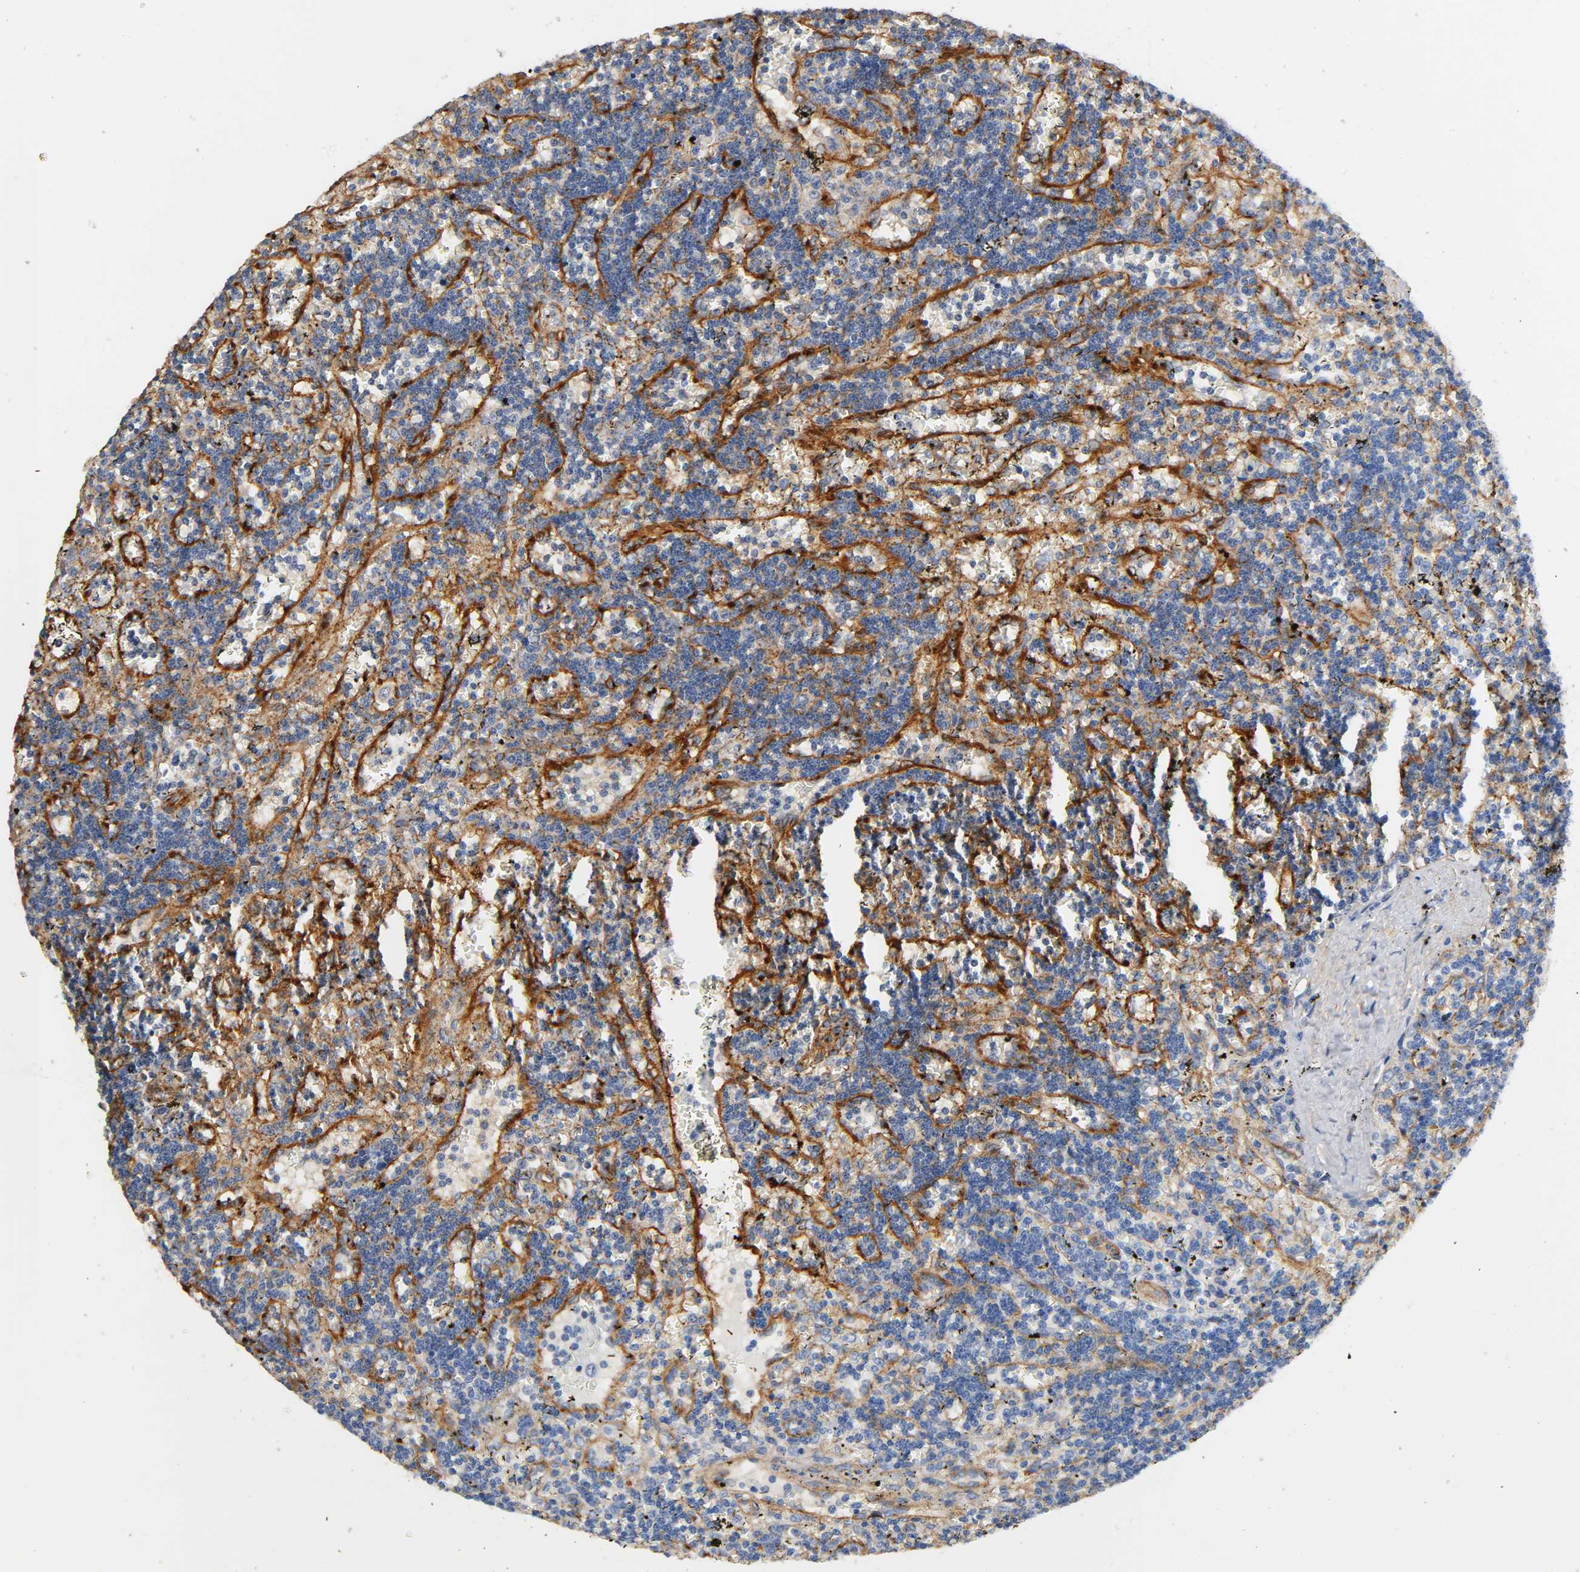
{"staining": {"intensity": "weak", "quantity": "<25%", "location": "cytoplasmic/membranous"}, "tissue": "lymphoma", "cell_type": "Tumor cells", "image_type": "cancer", "snomed": [{"axis": "morphology", "description": "Malignant lymphoma, non-Hodgkin's type, Low grade"}, {"axis": "topography", "description": "Spleen"}], "caption": "This is an immunohistochemistry histopathology image of lymphoma. There is no staining in tumor cells.", "gene": "IFITM3", "patient": {"sex": "male", "age": 60}}